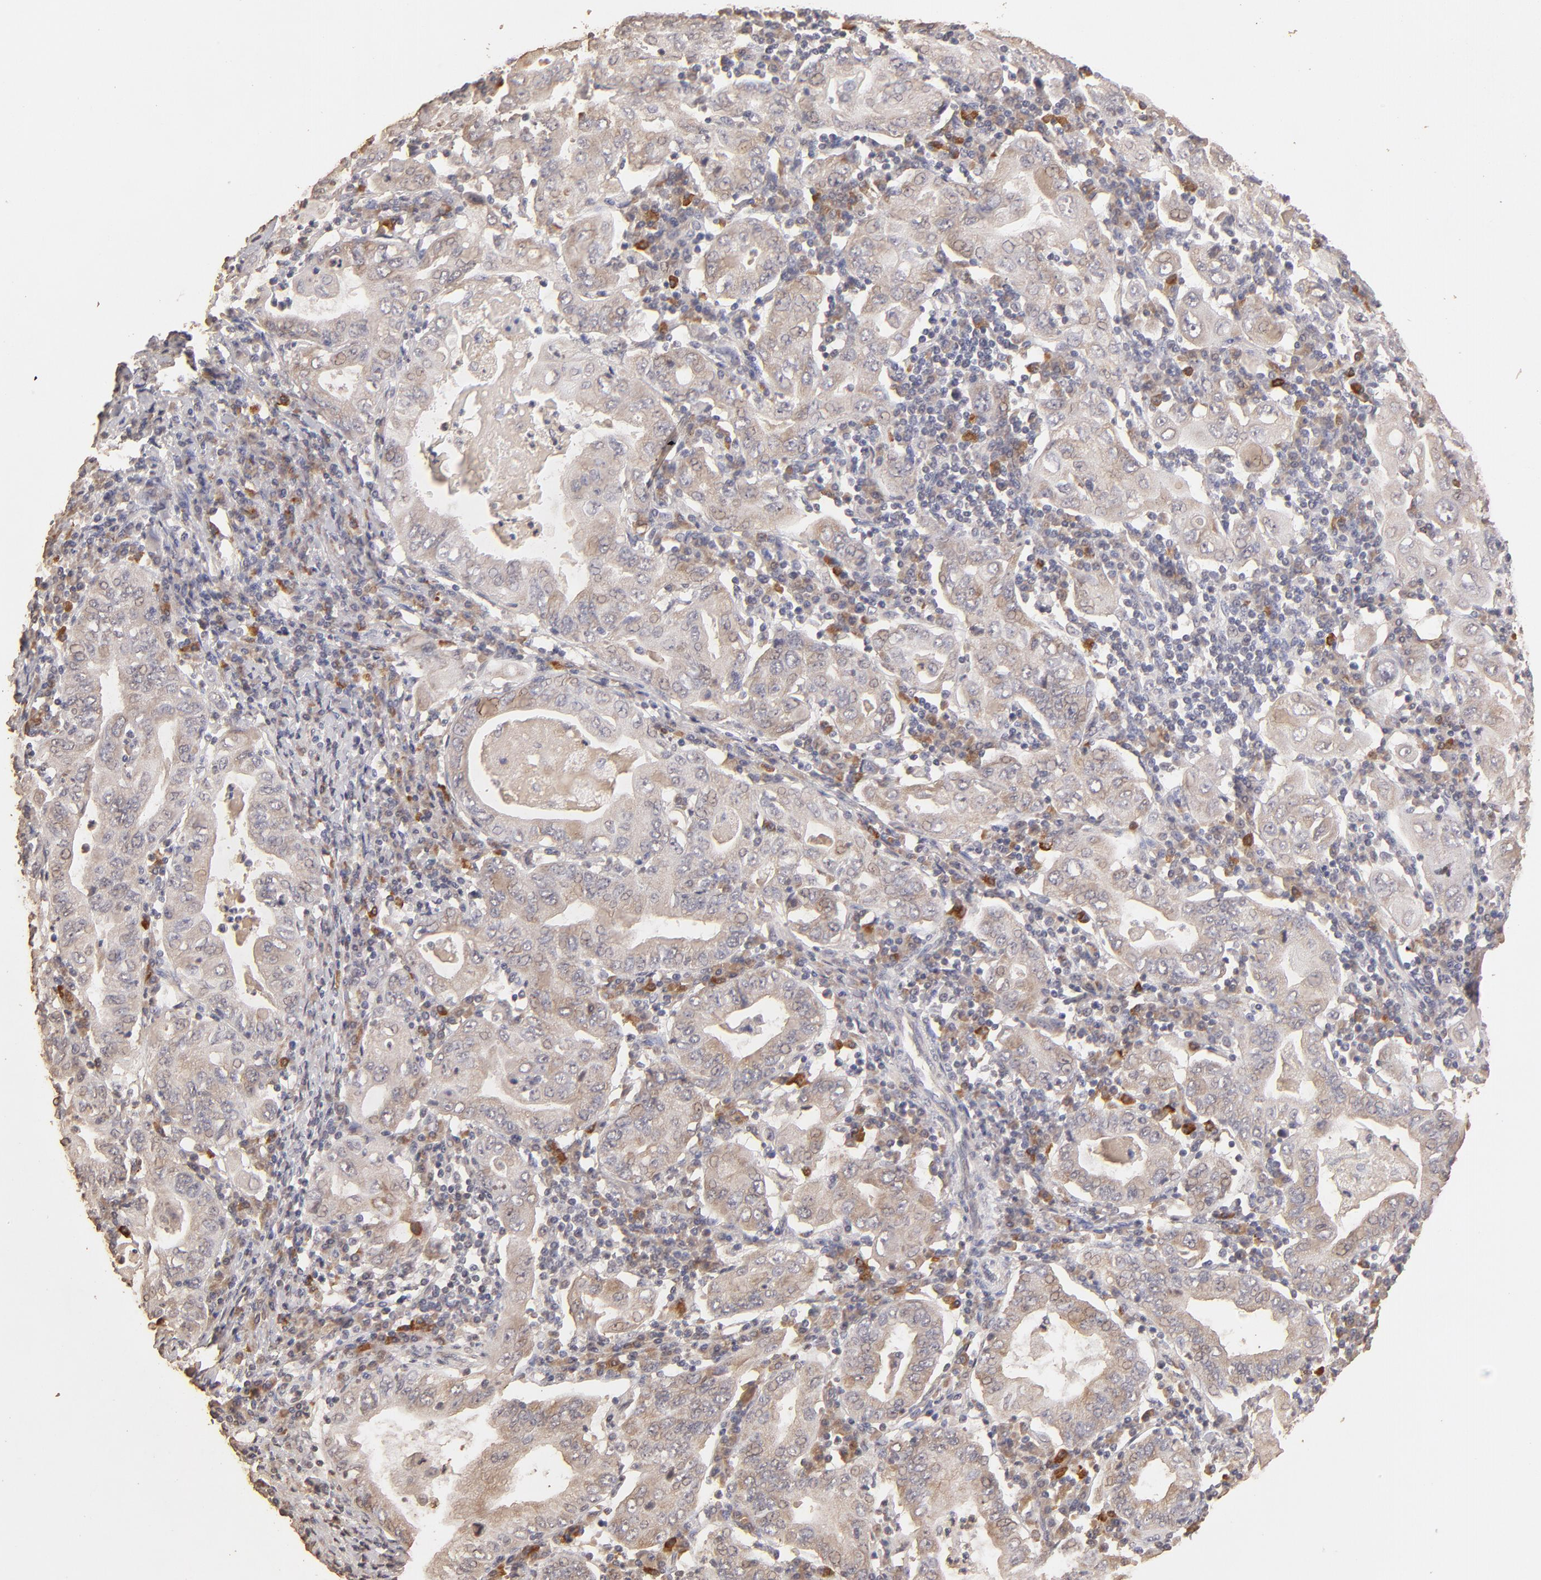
{"staining": {"intensity": "weak", "quantity": "25%-75%", "location": "cytoplasmic/membranous"}, "tissue": "stomach cancer", "cell_type": "Tumor cells", "image_type": "cancer", "snomed": [{"axis": "morphology", "description": "Normal tissue, NOS"}, {"axis": "morphology", "description": "Adenocarcinoma, NOS"}, {"axis": "topography", "description": "Esophagus"}, {"axis": "topography", "description": "Stomach, upper"}, {"axis": "topography", "description": "Peripheral nerve tissue"}], "caption": "Immunohistochemical staining of stomach cancer displays low levels of weak cytoplasmic/membranous protein expression in about 25%-75% of tumor cells. The staining was performed using DAB (3,3'-diaminobenzidine), with brown indicating positive protein expression. Nuclei are stained blue with hematoxylin.", "gene": "OPHN1", "patient": {"sex": "male", "age": 62}}